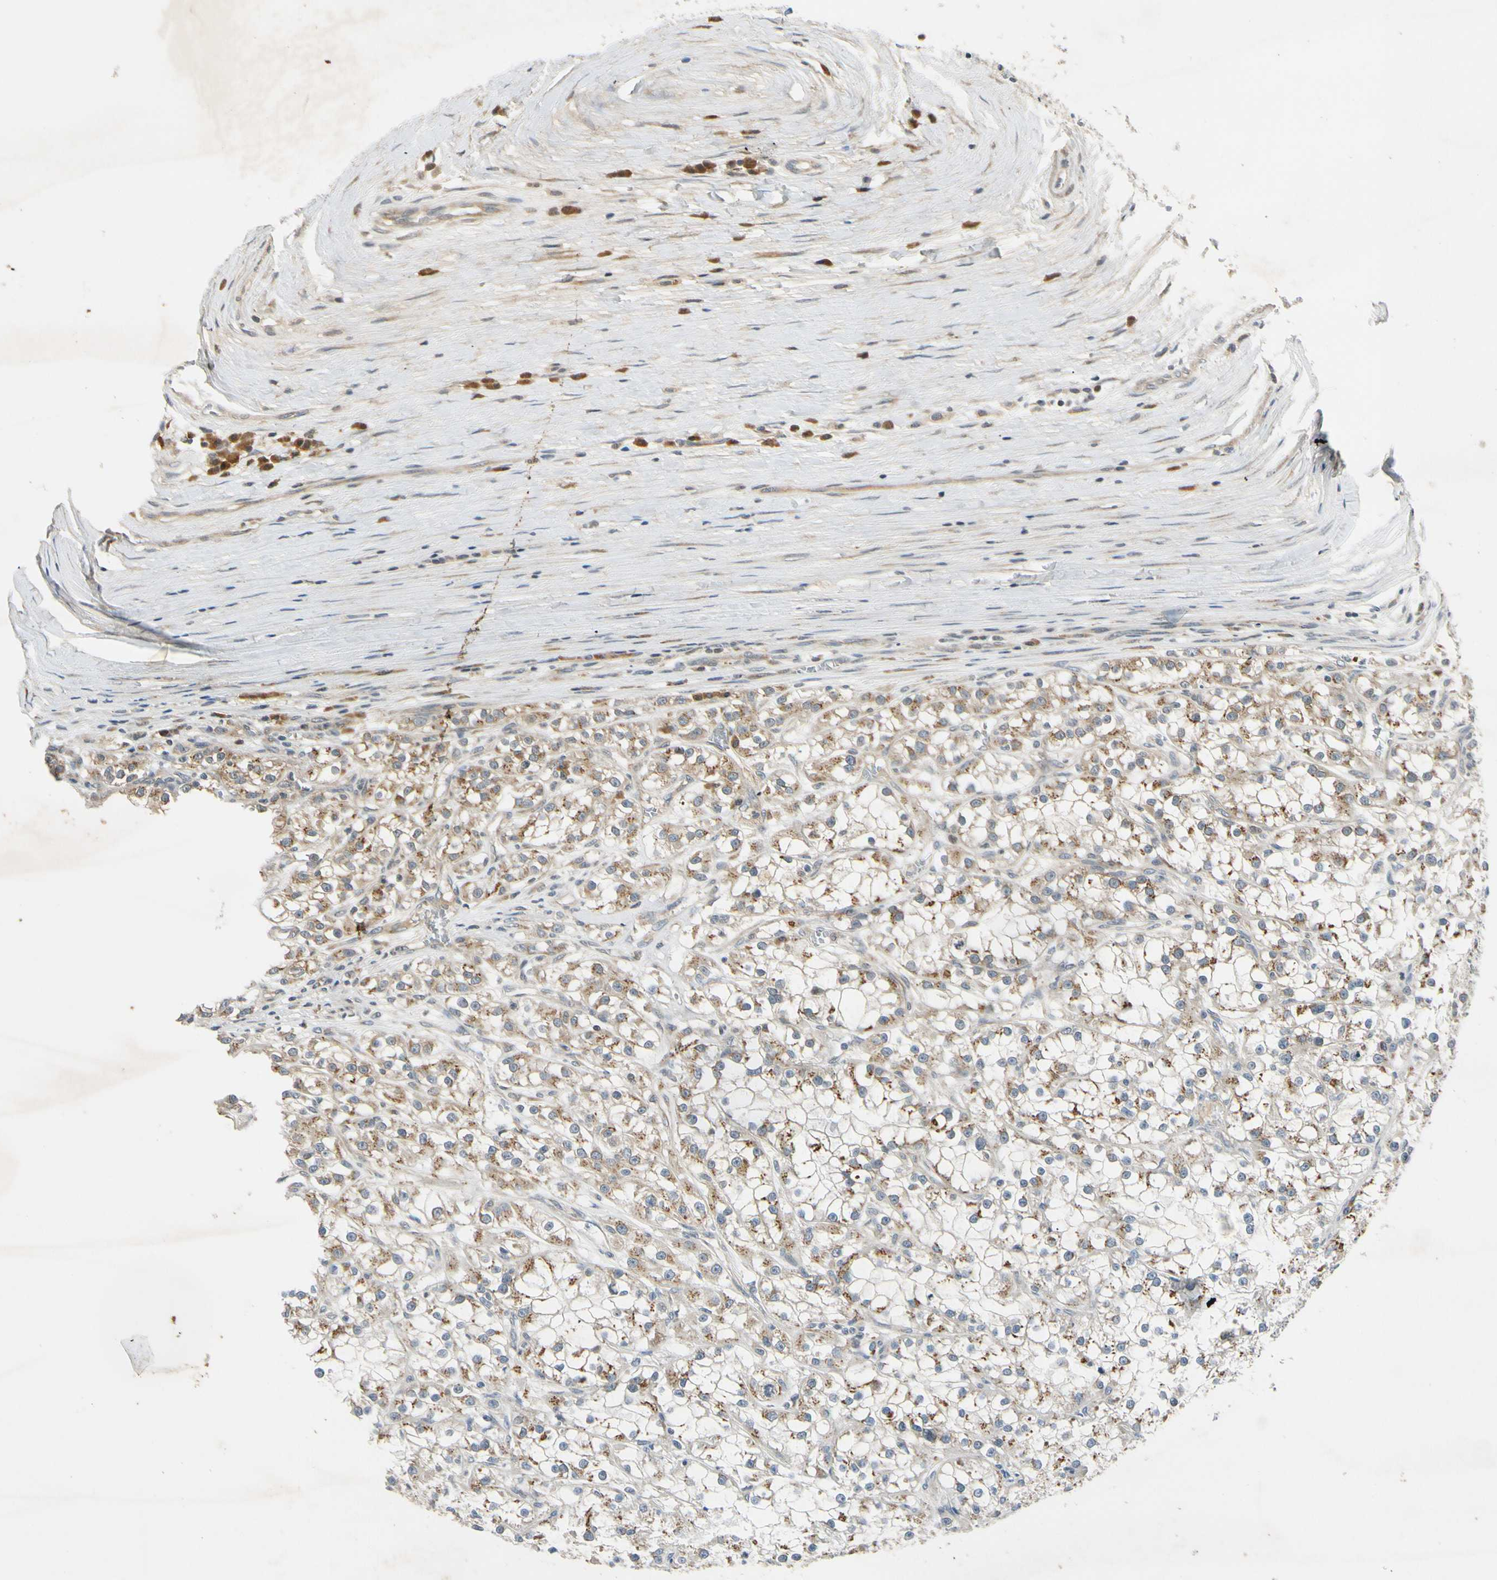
{"staining": {"intensity": "strong", "quantity": "25%-75%", "location": "cytoplasmic/membranous"}, "tissue": "renal cancer", "cell_type": "Tumor cells", "image_type": "cancer", "snomed": [{"axis": "morphology", "description": "Adenocarcinoma, NOS"}, {"axis": "topography", "description": "Kidney"}], "caption": "Immunohistochemical staining of renal cancer (adenocarcinoma) demonstrates high levels of strong cytoplasmic/membranous staining in approximately 25%-75% of tumor cells.", "gene": "RPS6KB2", "patient": {"sex": "female", "age": 52}}